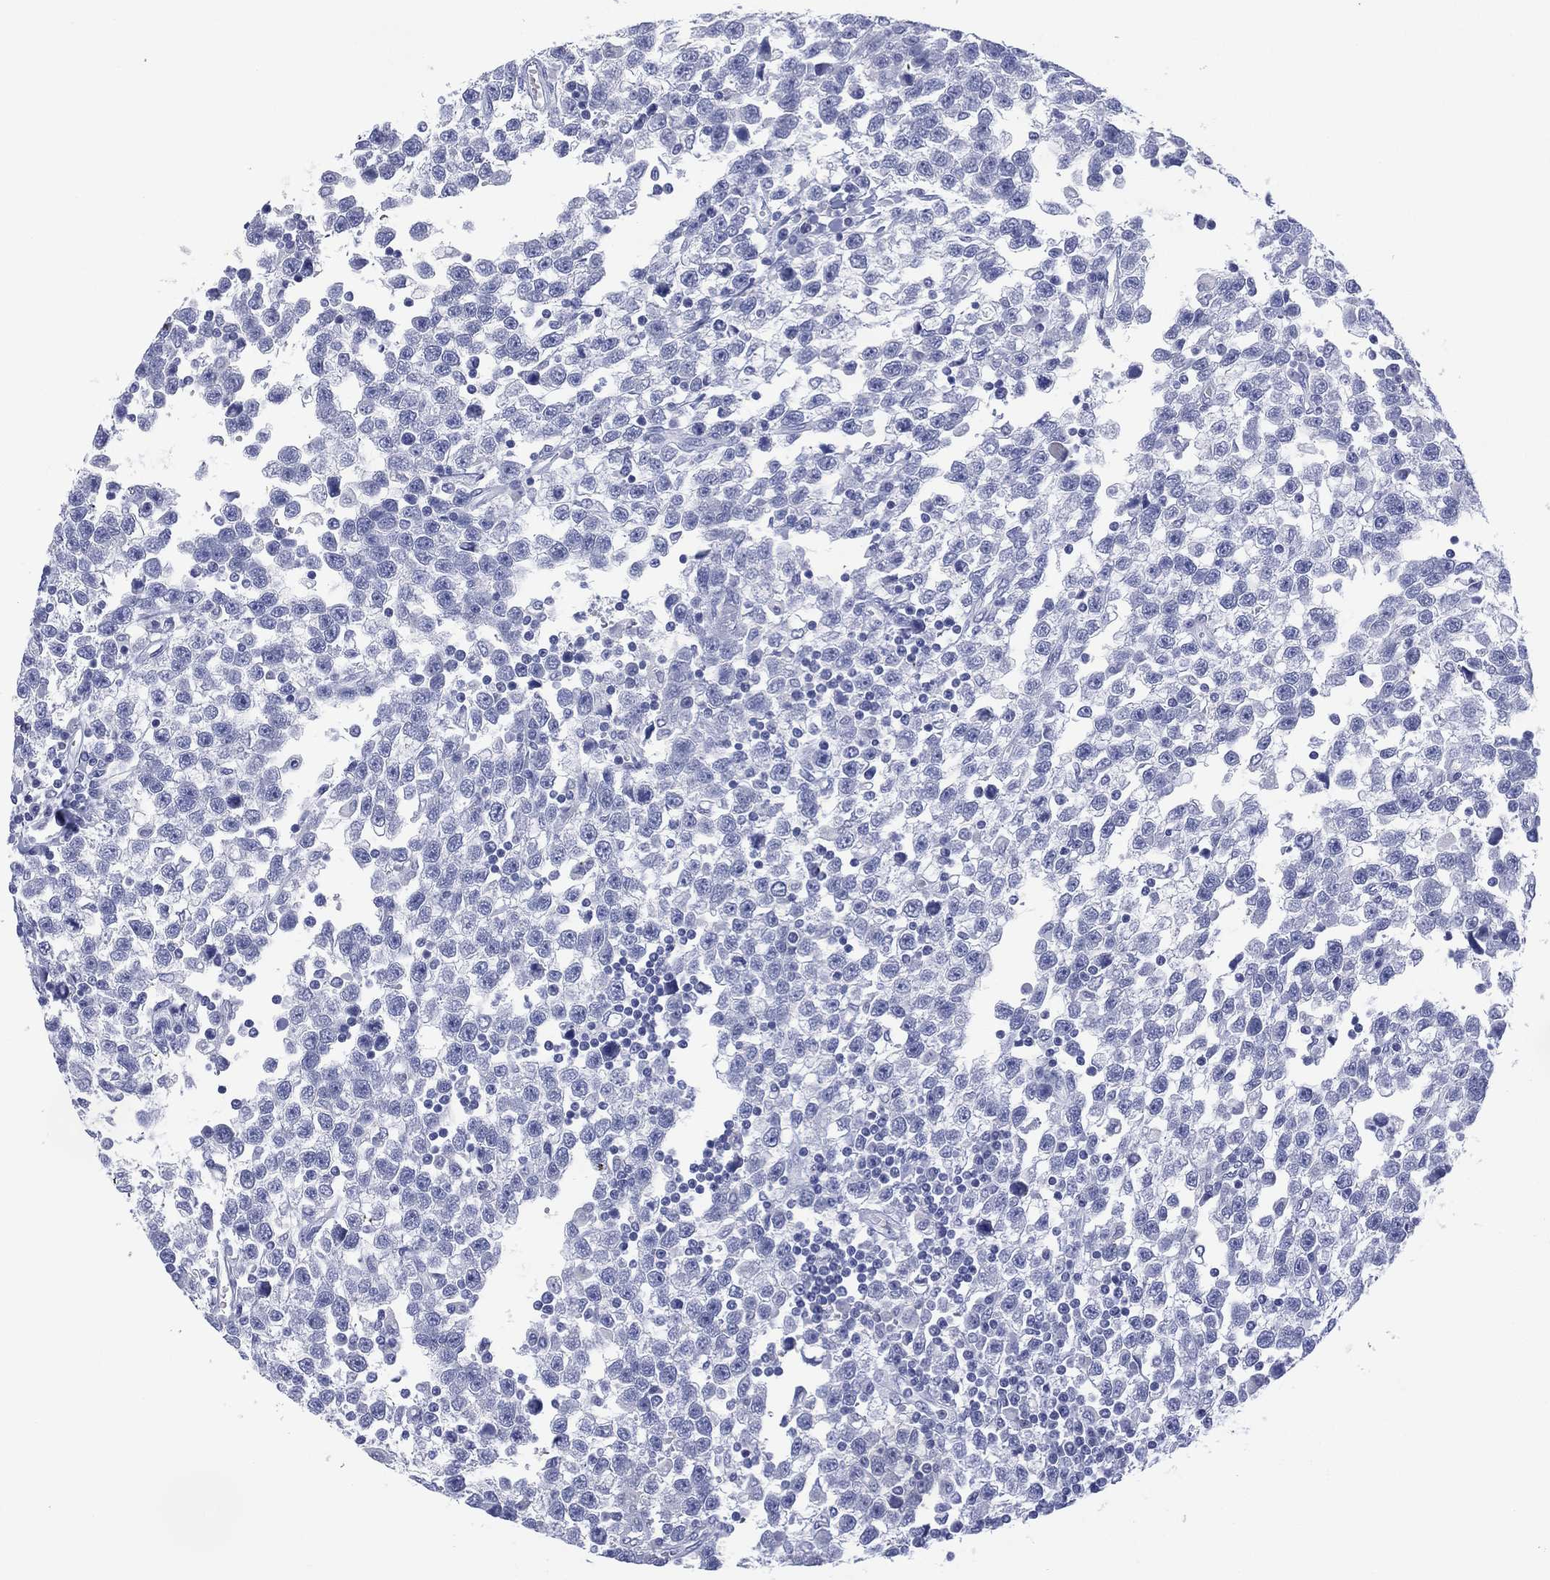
{"staining": {"intensity": "negative", "quantity": "none", "location": "none"}, "tissue": "testis cancer", "cell_type": "Tumor cells", "image_type": "cancer", "snomed": [{"axis": "morphology", "description": "Seminoma, NOS"}, {"axis": "topography", "description": "Testis"}], "caption": "DAB (3,3'-diaminobenzidine) immunohistochemical staining of seminoma (testis) exhibits no significant expression in tumor cells. Nuclei are stained in blue.", "gene": "DSG1", "patient": {"sex": "male", "age": 34}}